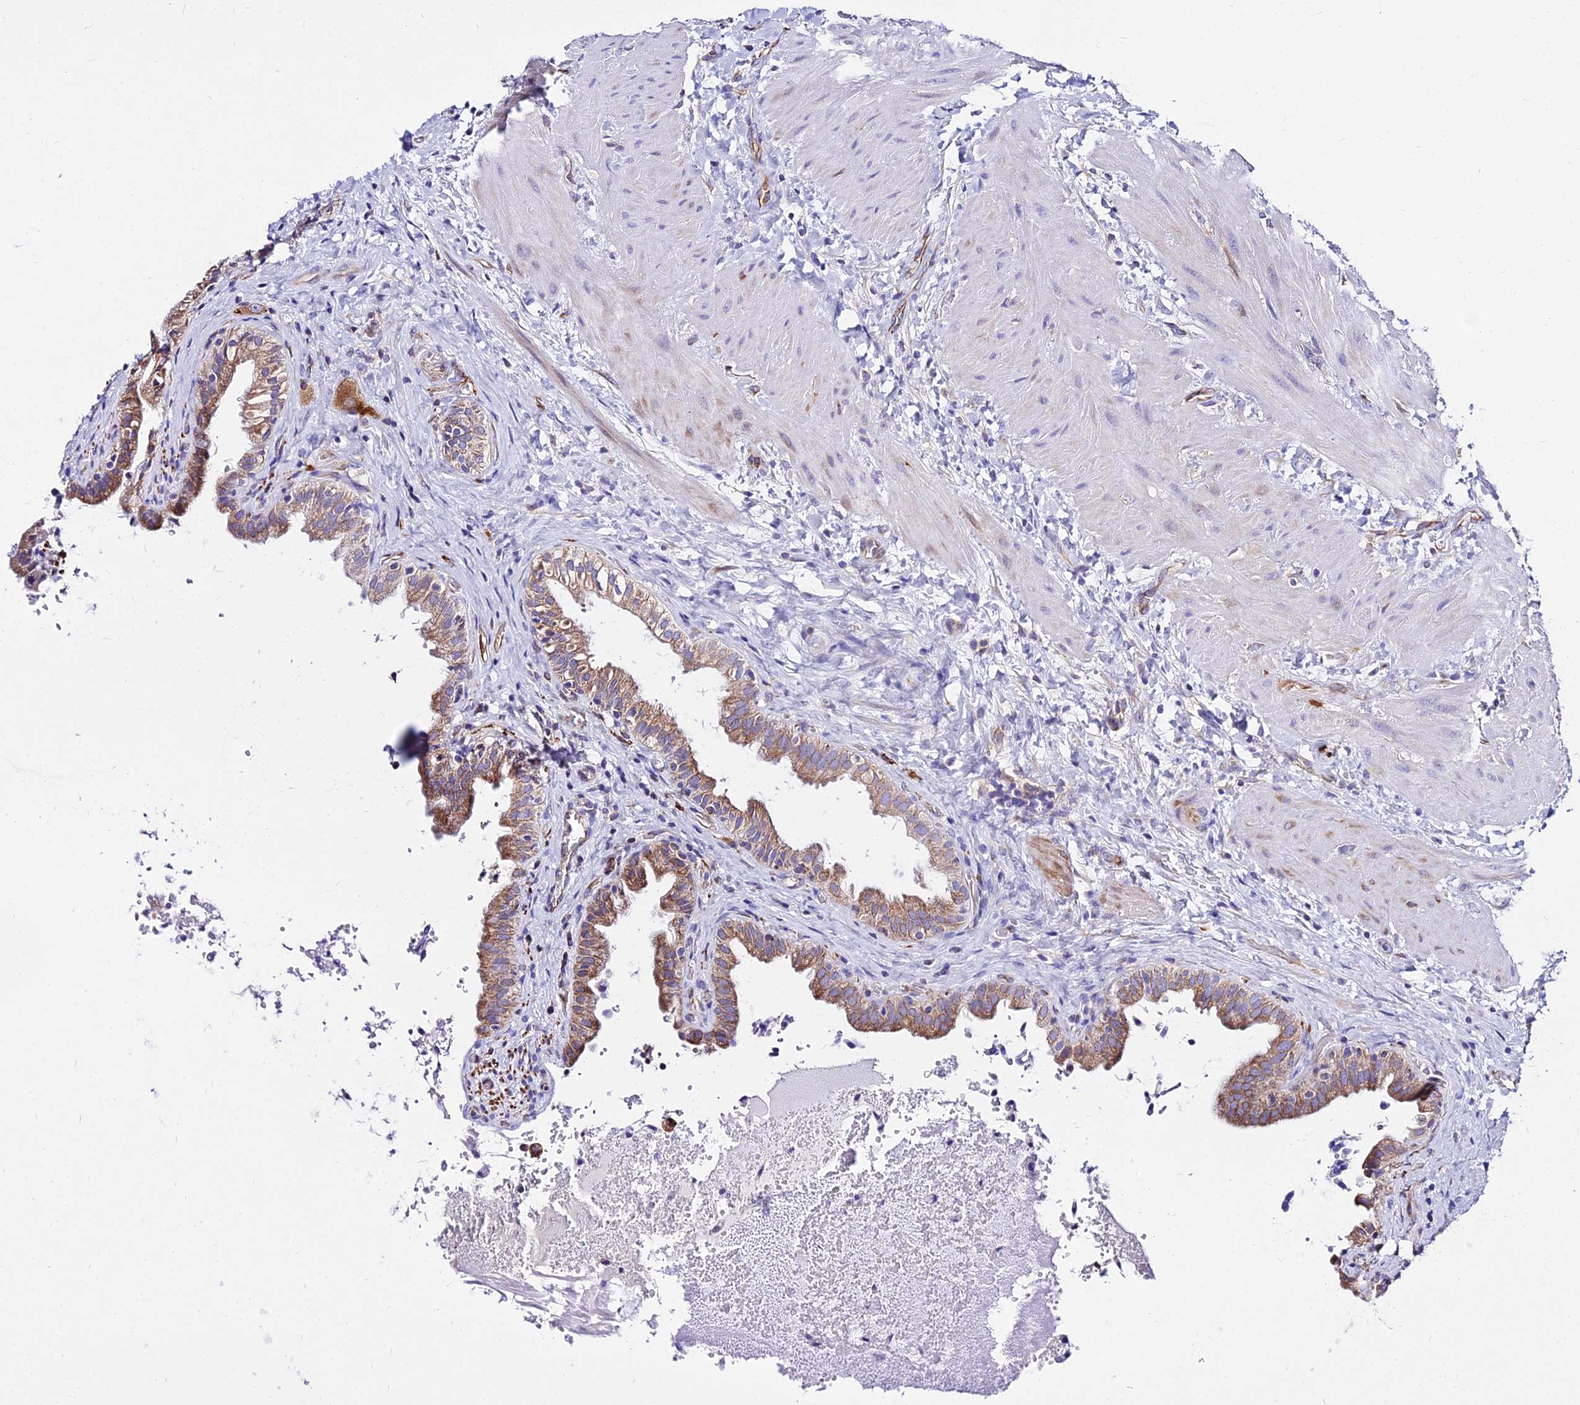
{"staining": {"intensity": "moderate", "quantity": ">75%", "location": "cytoplasmic/membranous"}, "tissue": "gallbladder", "cell_type": "Glandular cells", "image_type": "normal", "snomed": [{"axis": "morphology", "description": "Normal tissue, NOS"}, {"axis": "topography", "description": "Gallbladder"}], "caption": "This histopathology image reveals normal gallbladder stained with immunohistochemistry (IHC) to label a protein in brown. The cytoplasmic/membranous of glandular cells show moderate positivity for the protein. Nuclei are counter-stained blue.", "gene": "TUBA1A", "patient": {"sex": "male", "age": 24}}